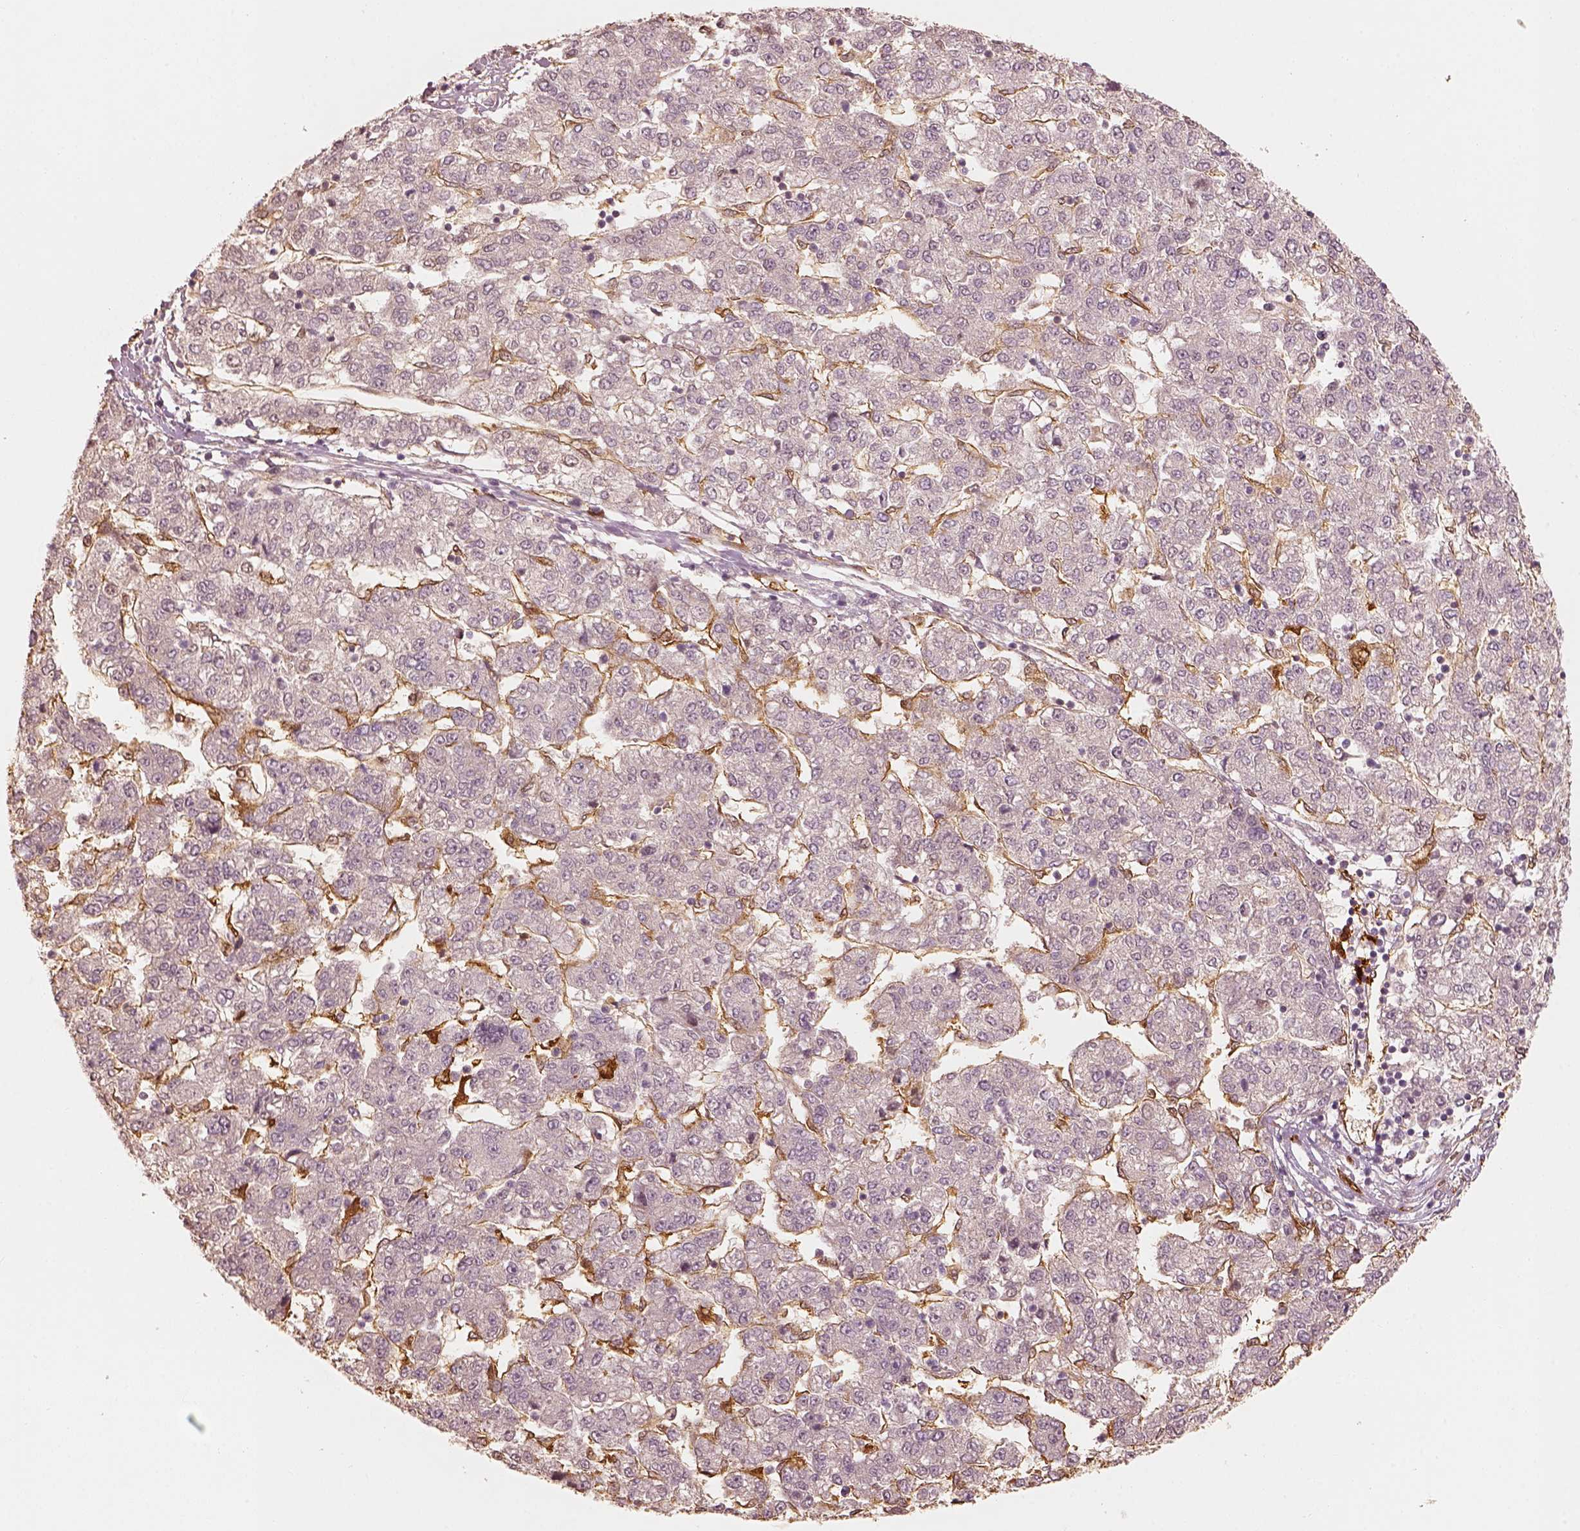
{"staining": {"intensity": "negative", "quantity": "none", "location": "none"}, "tissue": "liver cancer", "cell_type": "Tumor cells", "image_type": "cancer", "snomed": [{"axis": "morphology", "description": "Carcinoma, Hepatocellular, NOS"}, {"axis": "topography", "description": "Liver"}], "caption": "Immunohistochemistry of human hepatocellular carcinoma (liver) reveals no positivity in tumor cells.", "gene": "FSCN1", "patient": {"sex": "male", "age": 56}}